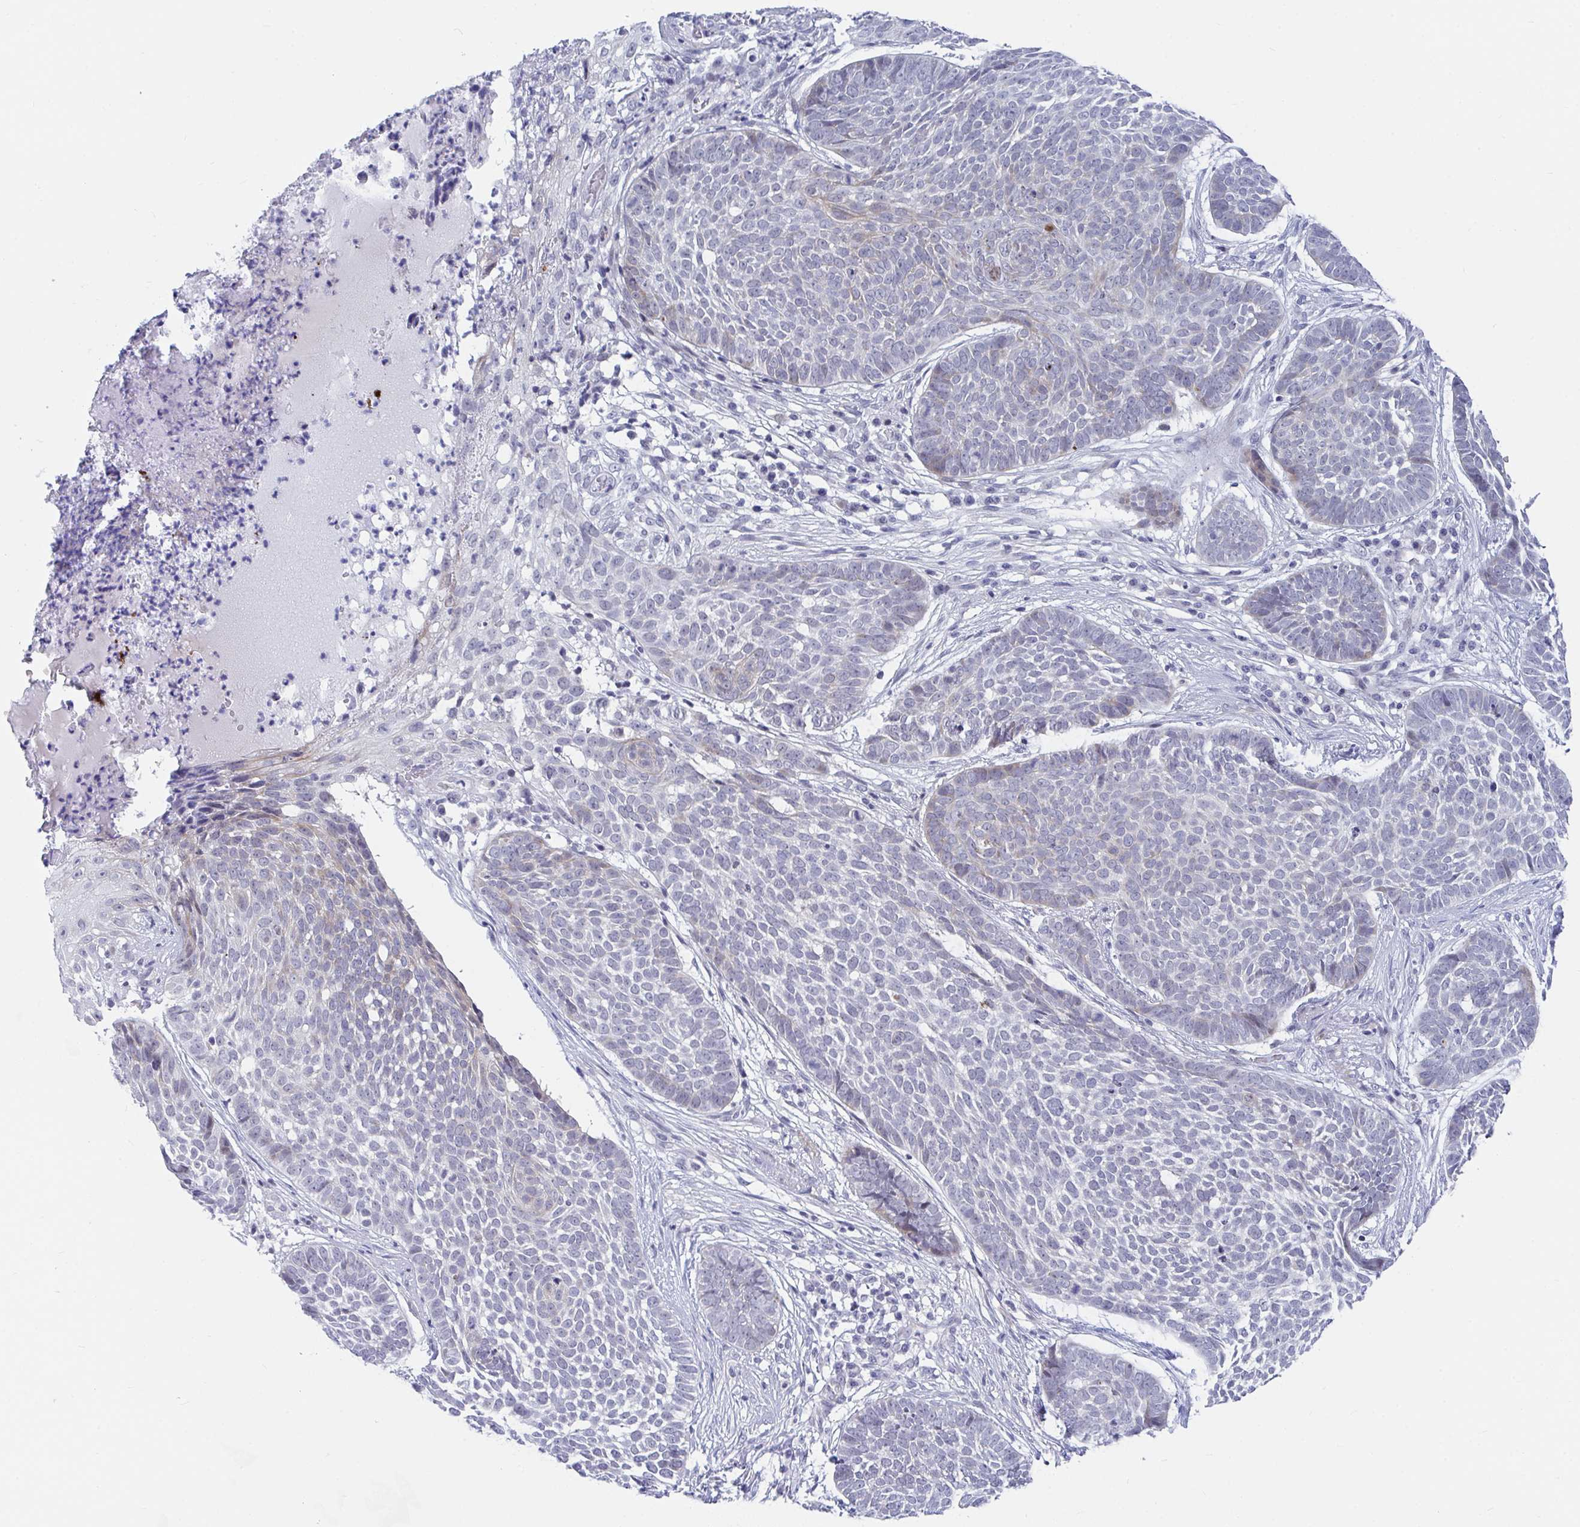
{"staining": {"intensity": "weak", "quantity": "<25%", "location": "cytoplasmic/membranous"}, "tissue": "skin cancer", "cell_type": "Tumor cells", "image_type": "cancer", "snomed": [{"axis": "morphology", "description": "Basal cell carcinoma"}, {"axis": "topography", "description": "Skin"}], "caption": "DAB immunohistochemical staining of human basal cell carcinoma (skin) exhibits no significant staining in tumor cells.", "gene": "DAOA", "patient": {"sex": "female", "age": 89}}